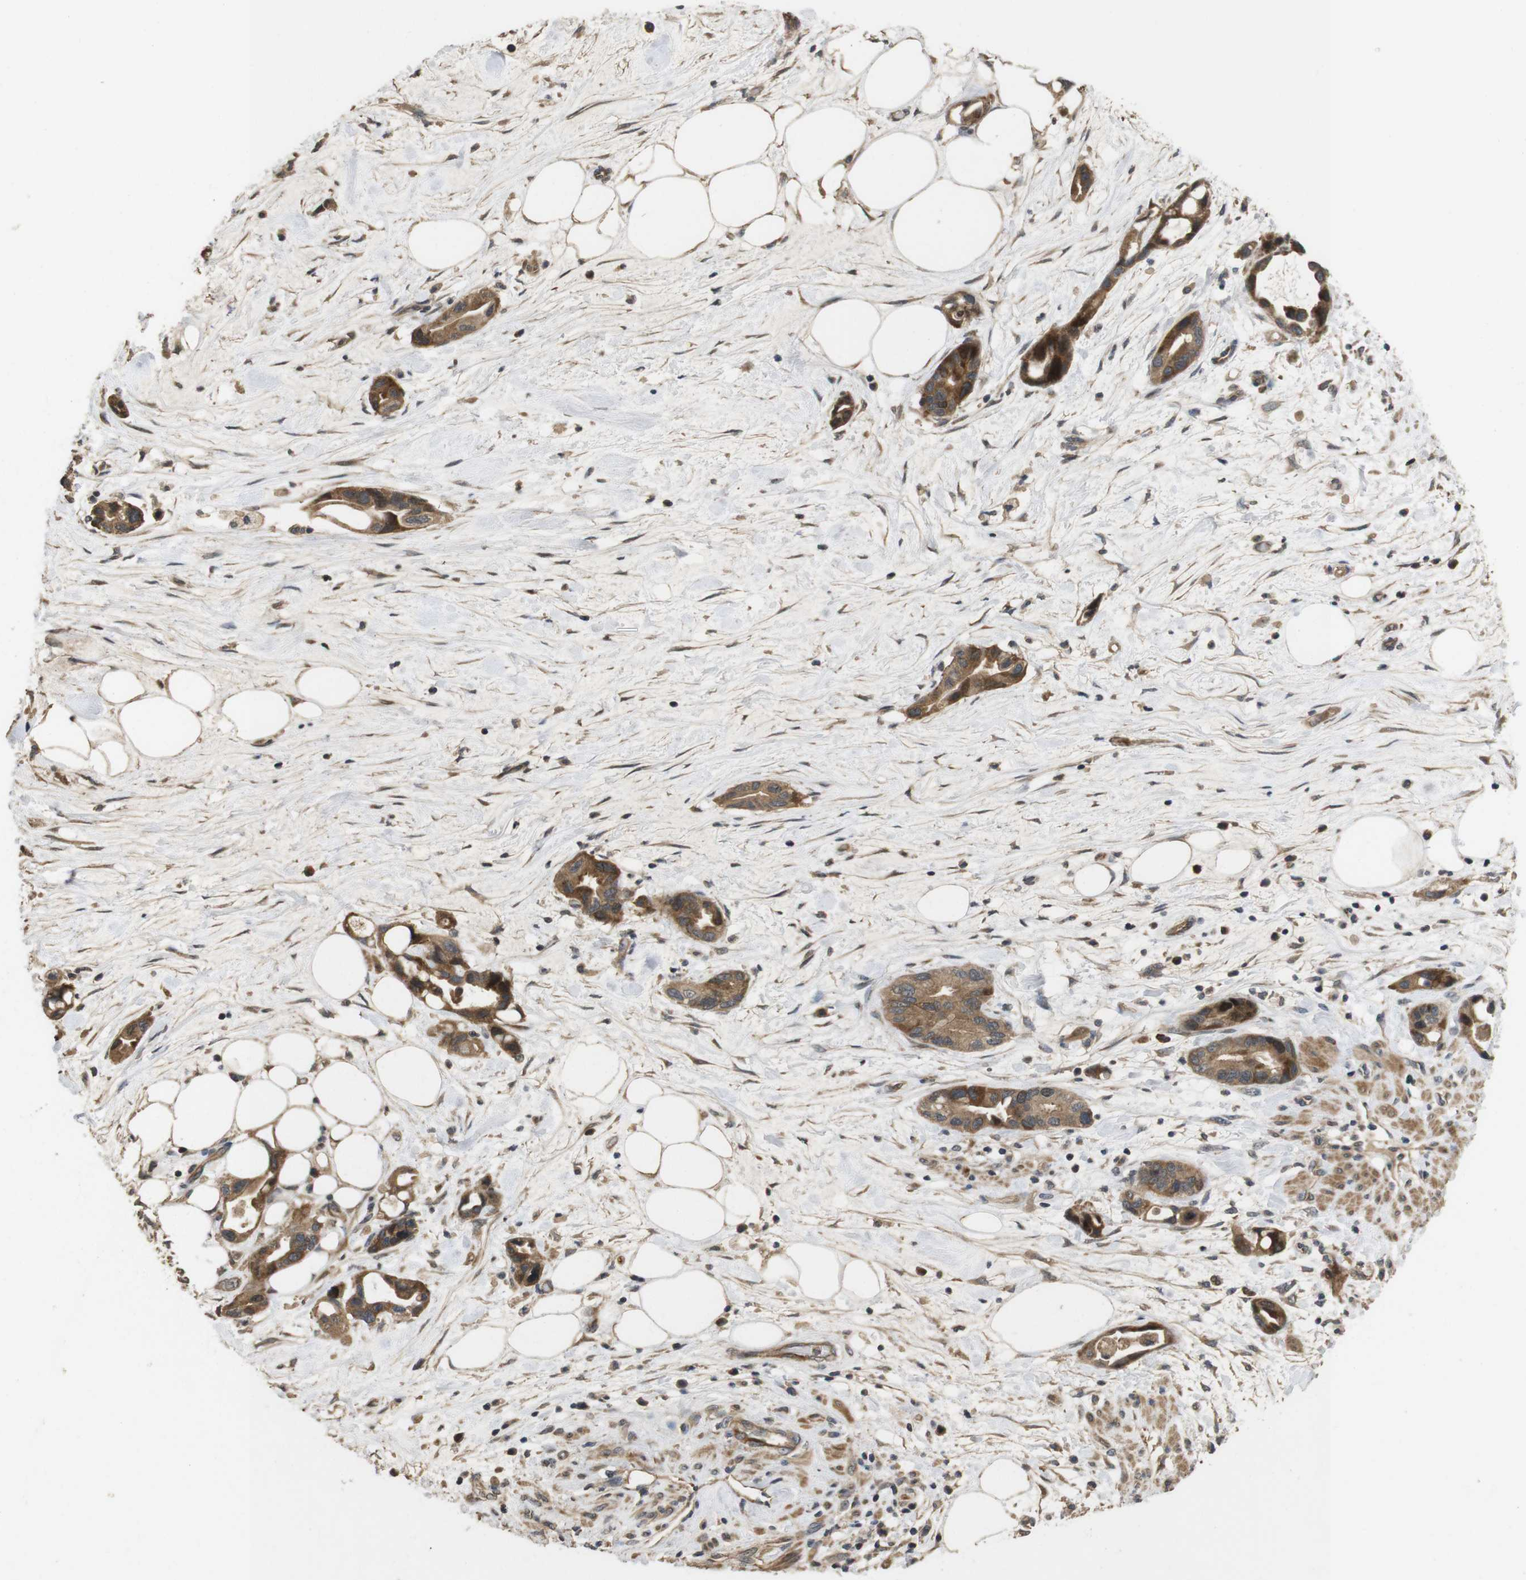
{"staining": {"intensity": "strong", "quantity": ">75%", "location": "cytoplasmic/membranous,nuclear"}, "tissue": "pancreatic cancer", "cell_type": "Tumor cells", "image_type": "cancer", "snomed": [{"axis": "morphology", "description": "Adenocarcinoma, NOS"}, {"axis": "topography", "description": "Pancreas"}], "caption": "Human pancreatic cancer stained with a protein marker exhibits strong staining in tumor cells.", "gene": "PCDHB10", "patient": {"sex": "female", "age": 57}}